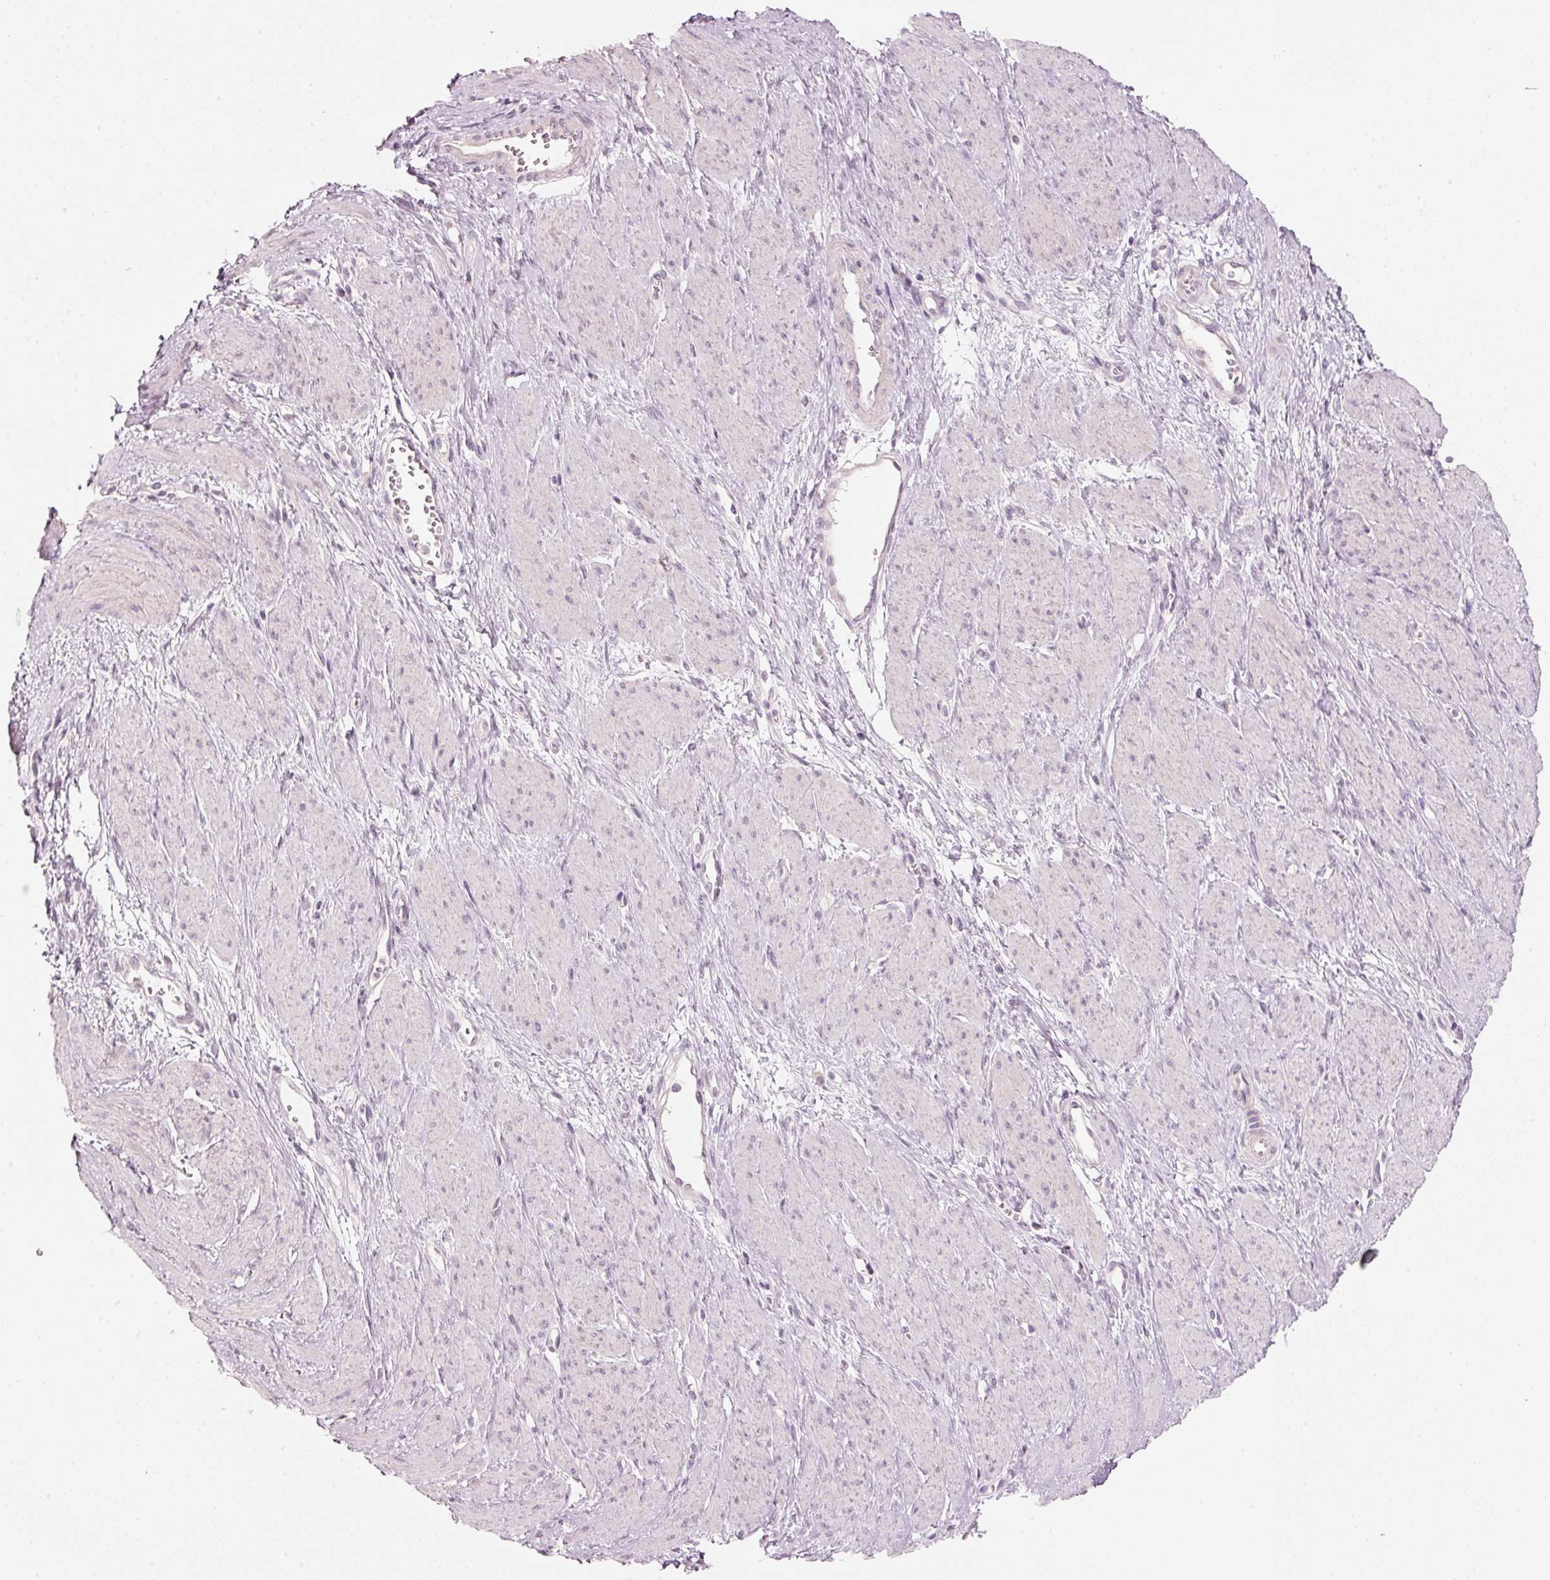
{"staining": {"intensity": "negative", "quantity": "none", "location": "none"}, "tissue": "smooth muscle", "cell_type": "Smooth muscle cells", "image_type": "normal", "snomed": [{"axis": "morphology", "description": "Normal tissue, NOS"}, {"axis": "topography", "description": "Smooth muscle"}, {"axis": "topography", "description": "Uterus"}], "caption": "Protein analysis of unremarkable smooth muscle exhibits no significant expression in smooth muscle cells. Nuclei are stained in blue.", "gene": "STEAP1", "patient": {"sex": "female", "age": 39}}